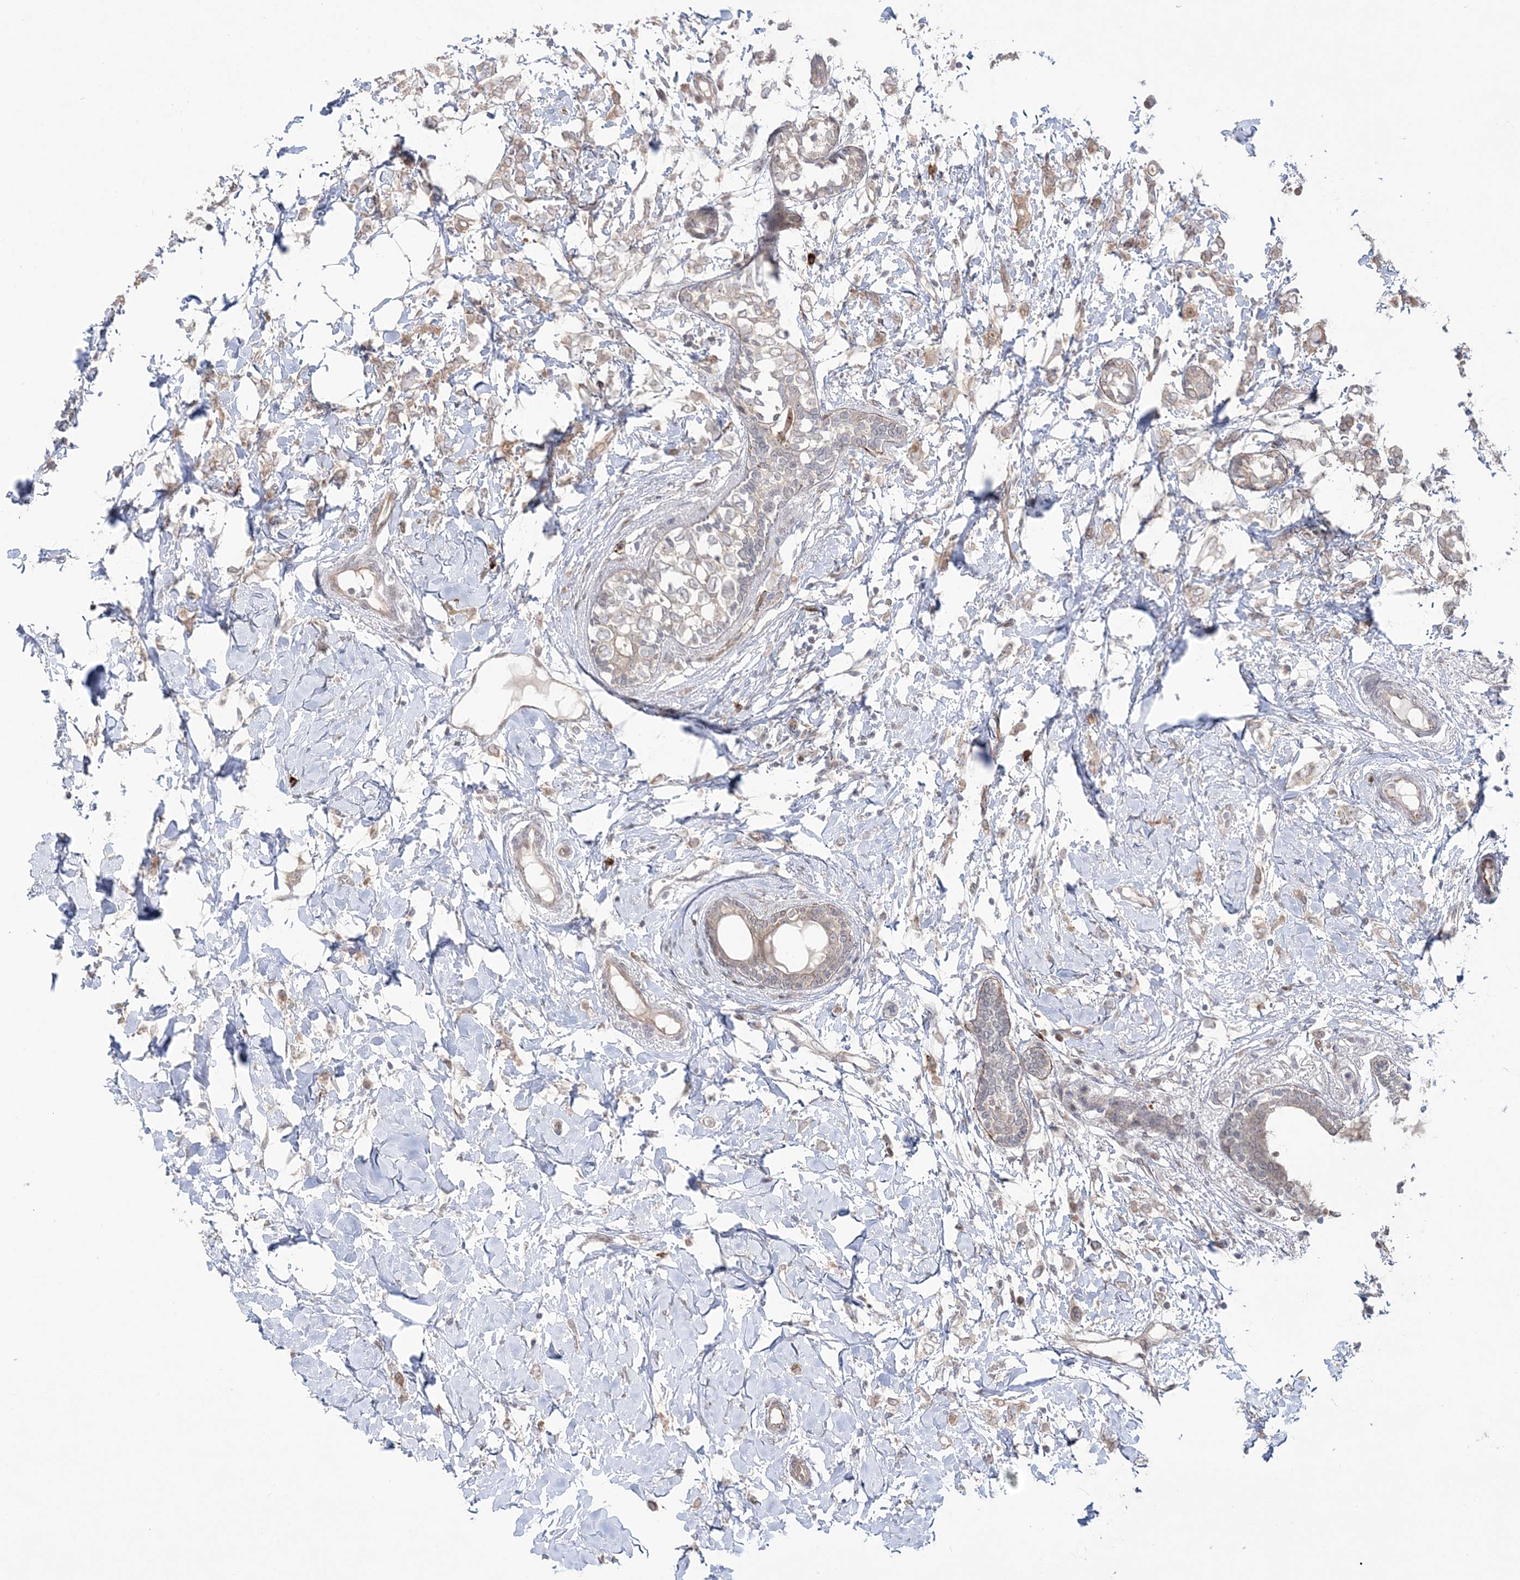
{"staining": {"intensity": "weak", "quantity": "25%-75%", "location": "cytoplasmic/membranous"}, "tissue": "breast cancer", "cell_type": "Tumor cells", "image_type": "cancer", "snomed": [{"axis": "morphology", "description": "Normal tissue, NOS"}, {"axis": "morphology", "description": "Lobular carcinoma"}, {"axis": "topography", "description": "Breast"}], "caption": "Approximately 25%-75% of tumor cells in human breast cancer reveal weak cytoplasmic/membranous protein expression as visualized by brown immunohistochemical staining.", "gene": "DHX57", "patient": {"sex": "female", "age": 47}}